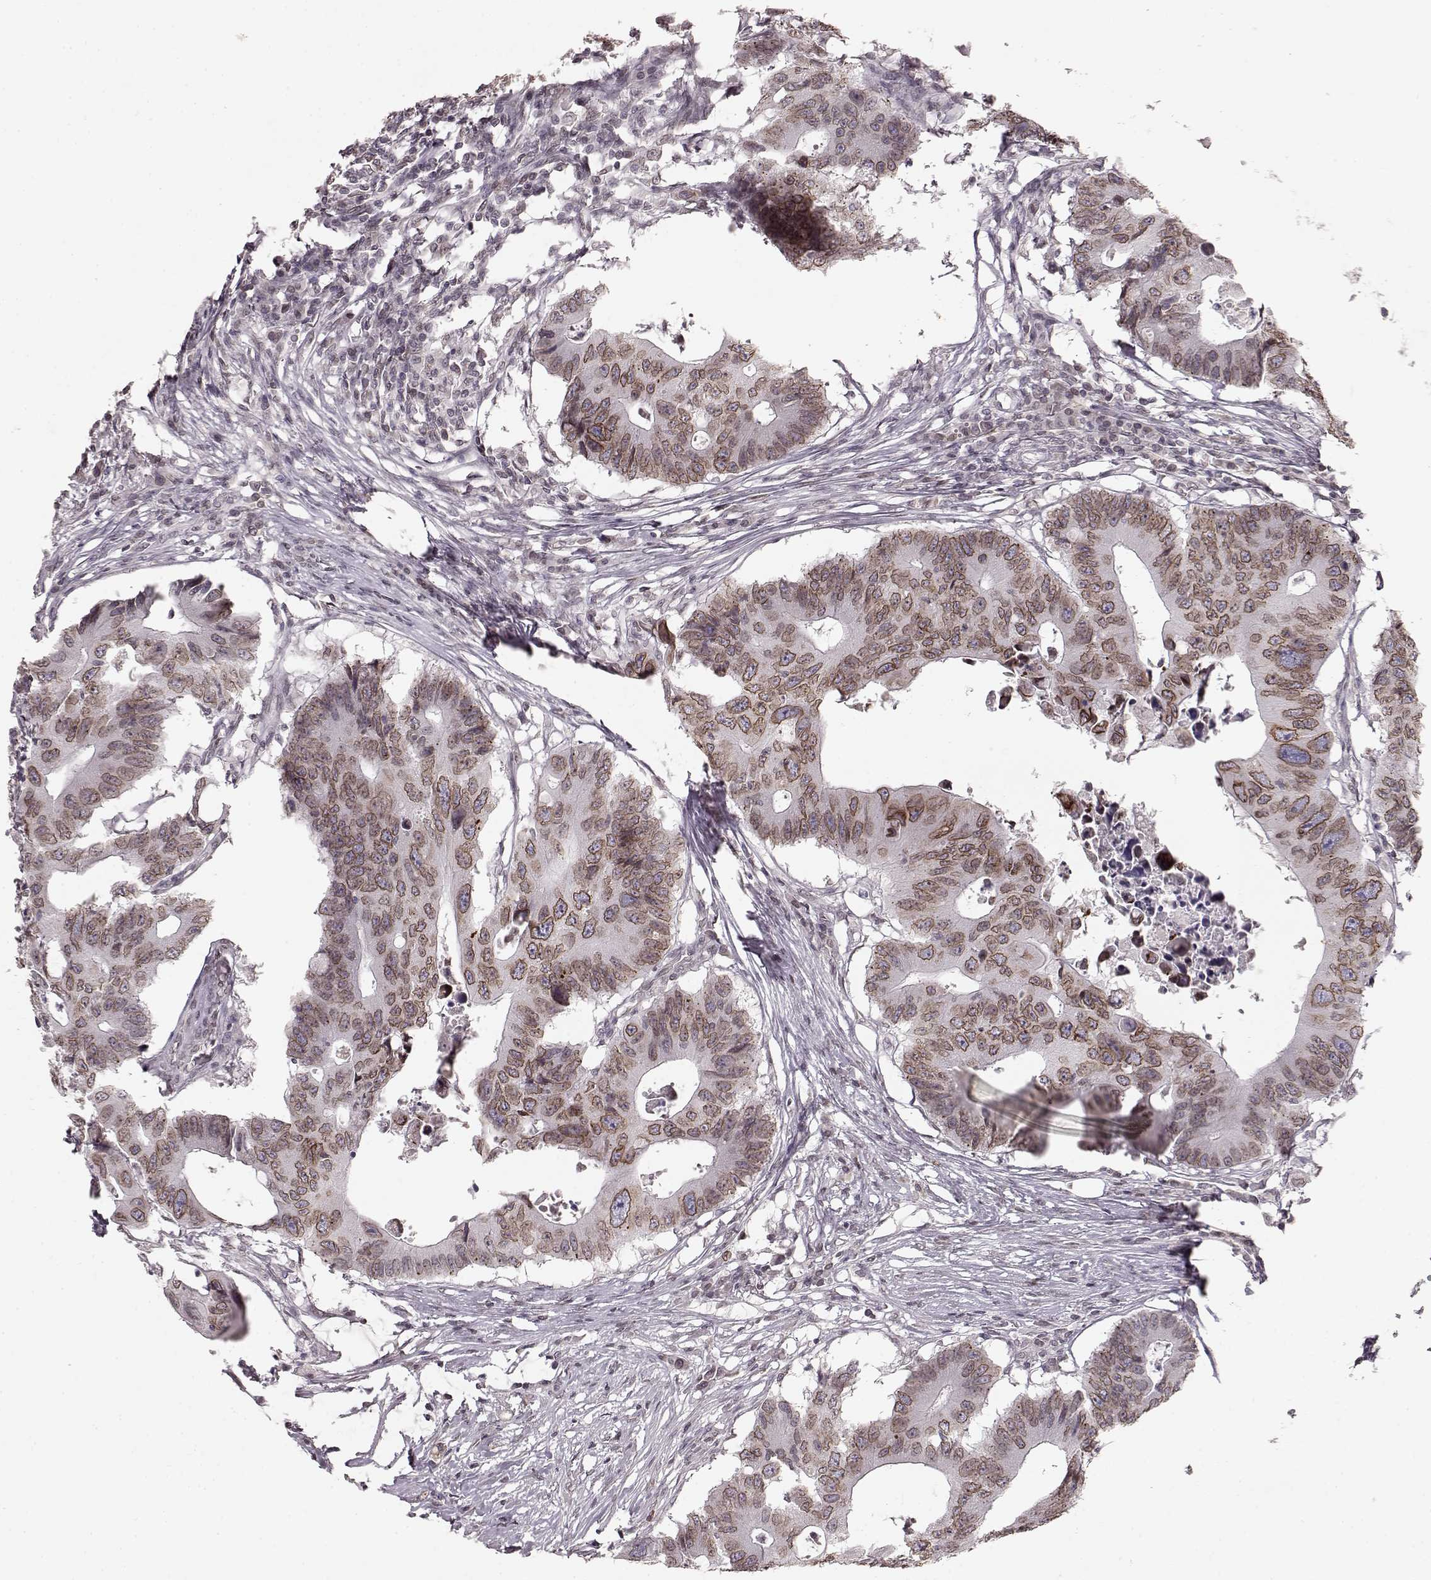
{"staining": {"intensity": "moderate", "quantity": ">75%", "location": "cytoplasmic/membranous,nuclear"}, "tissue": "colorectal cancer", "cell_type": "Tumor cells", "image_type": "cancer", "snomed": [{"axis": "morphology", "description": "Adenocarcinoma, NOS"}, {"axis": "topography", "description": "Colon"}], "caption": "A histopathology image showing moderate cytoplasmic/membranous and nuclear staining in about >75% of tumor cells in adenocarcinoma (colorectal), as visualized by brown immunohistochemical staining.", "gene": "DCAF12", "patient": {"sex": "male", "age": 71}}